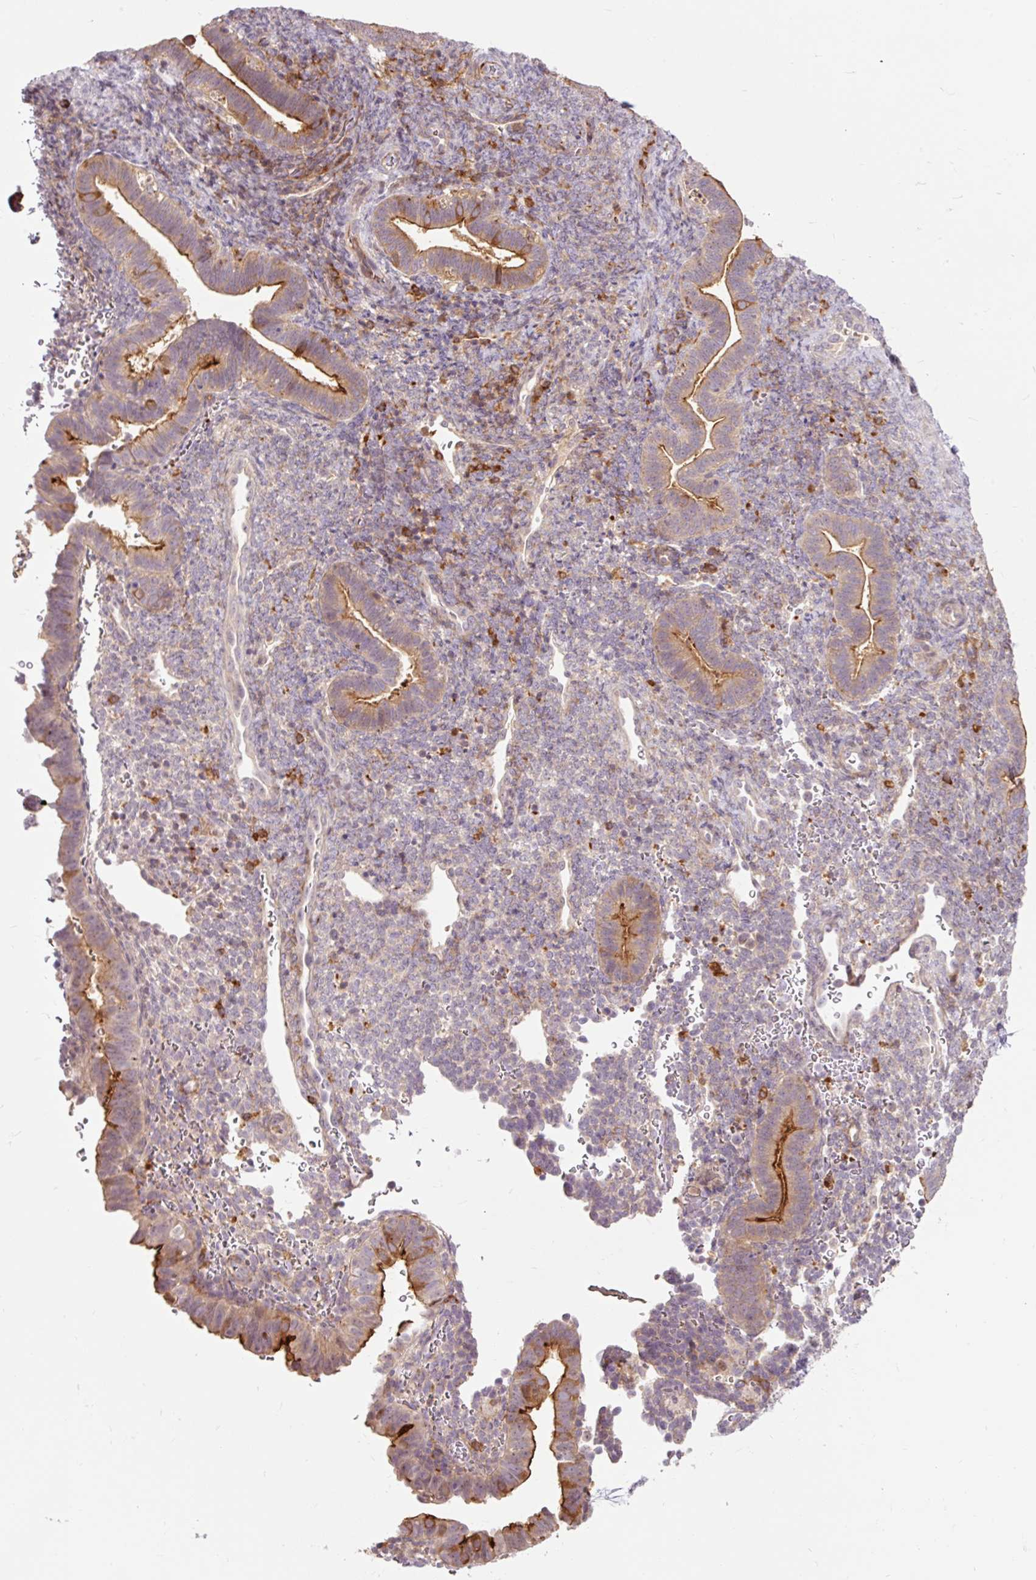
{"staining": {"intensity": "weak", "quantity": "<25%", "location": "cytoplasmic/membranous"}, "tissue": "endometrium", "cell_type": "Cells in endometrial stroma", "image_type": "normal", "snomed": [{"axis": "morphology", "description": "Normal tissue, NOS"}, {"axis": "topography", "description": "Endometrium"}], "caption": "Benign endometrium was stained to show a protein in brown. There is no significant positivity in cells in endometrial stroma.", "gene": "CEBPZ", "patient": {"sex": "female", "age": 34}}